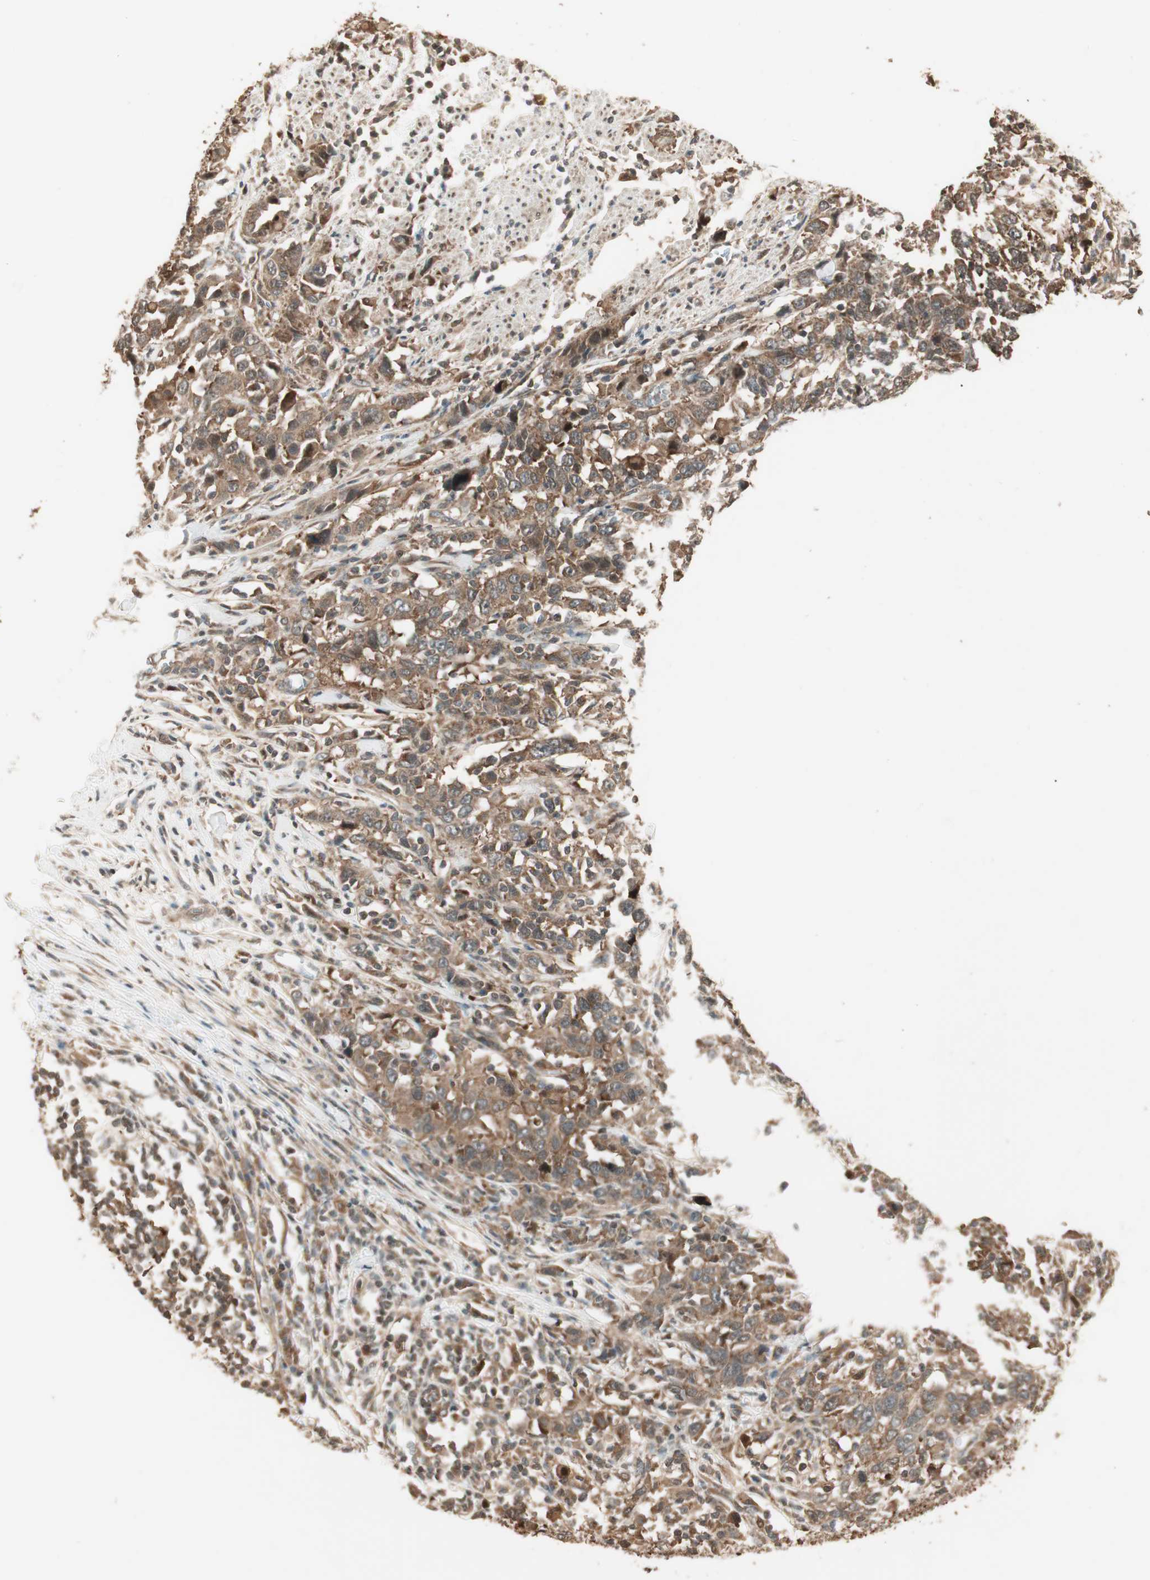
{"staining": {"intensity": "moderate", "quantity": ">75%", "location": "cytoplasmic/membranous"}, "tissue": "urothelial cancer", "cell_type": "Tumor cells", "image_type": "cancer", "snomed": [{"axis": "morphology", "description": "Urothelial carcinoma, High grade"}, {"axis": "topography", "description": "Urinary bladder"}], "caption": "The immunohistochemical stain labels moderate cytoplasmic/membranous staining in tumor cells of urothelial cancer tissue.", "gene": "CNOT4", "patient": {"sex": "male", "age": 61}}